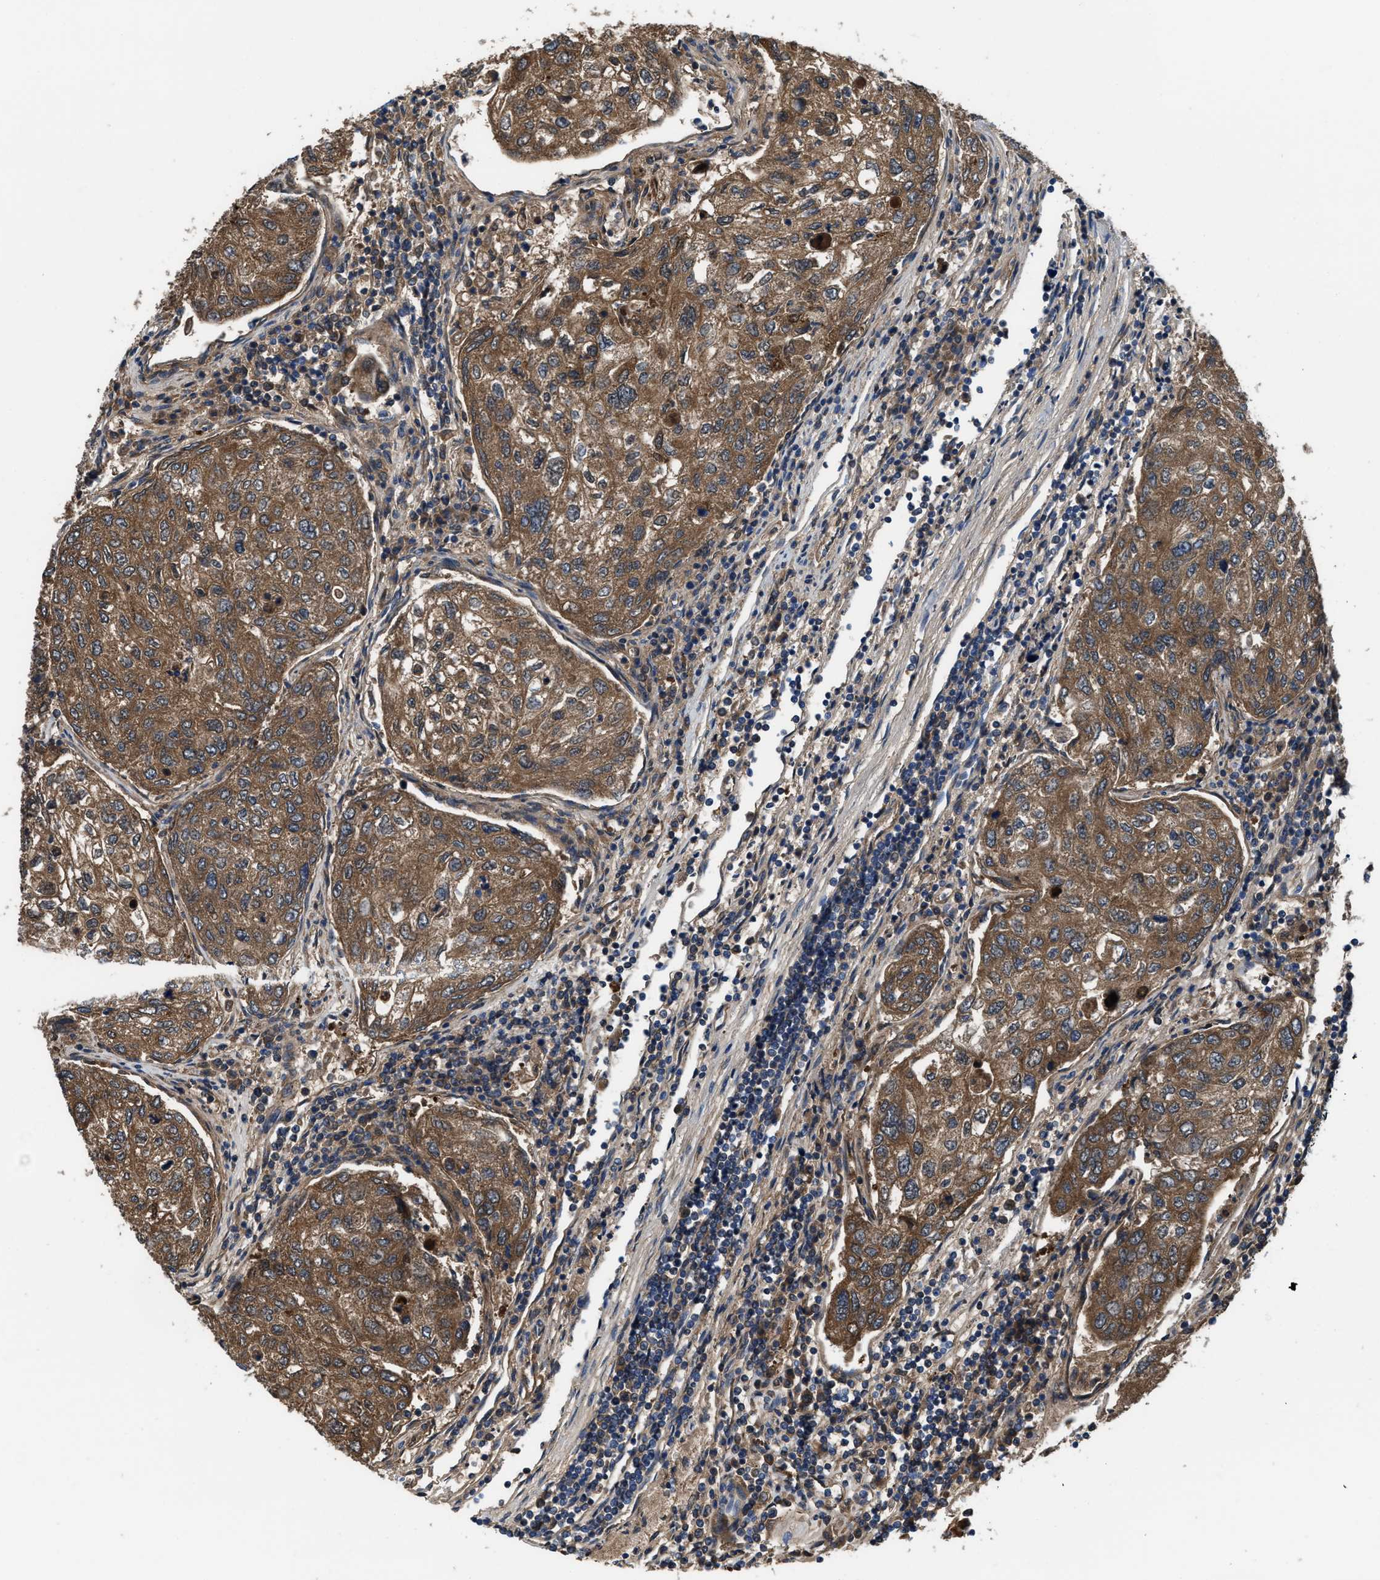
{"staining": {"intensity": "moderate", "quantity": ">75%", "location": "cytoplasmic/membranous"}, "tissue": "urothelial cancer", "cell_type": "Tumor cells", "image_type": "cancer", "snomed": [{"axis": "morphology", "description": "Urothelial carcinoma, High grade"}, {"axis": "topography", "description": "Lymph node"}, {"axis": "topography", "description": "Urinary bladder"}], "caption": "A micrograph of urothelial cancer stained for a protein shows moderate cytoplasmic/membranous brown staining in tumor cells.", "gene": "NUDT5", "patient": {"sex": "male", "age": 51}}